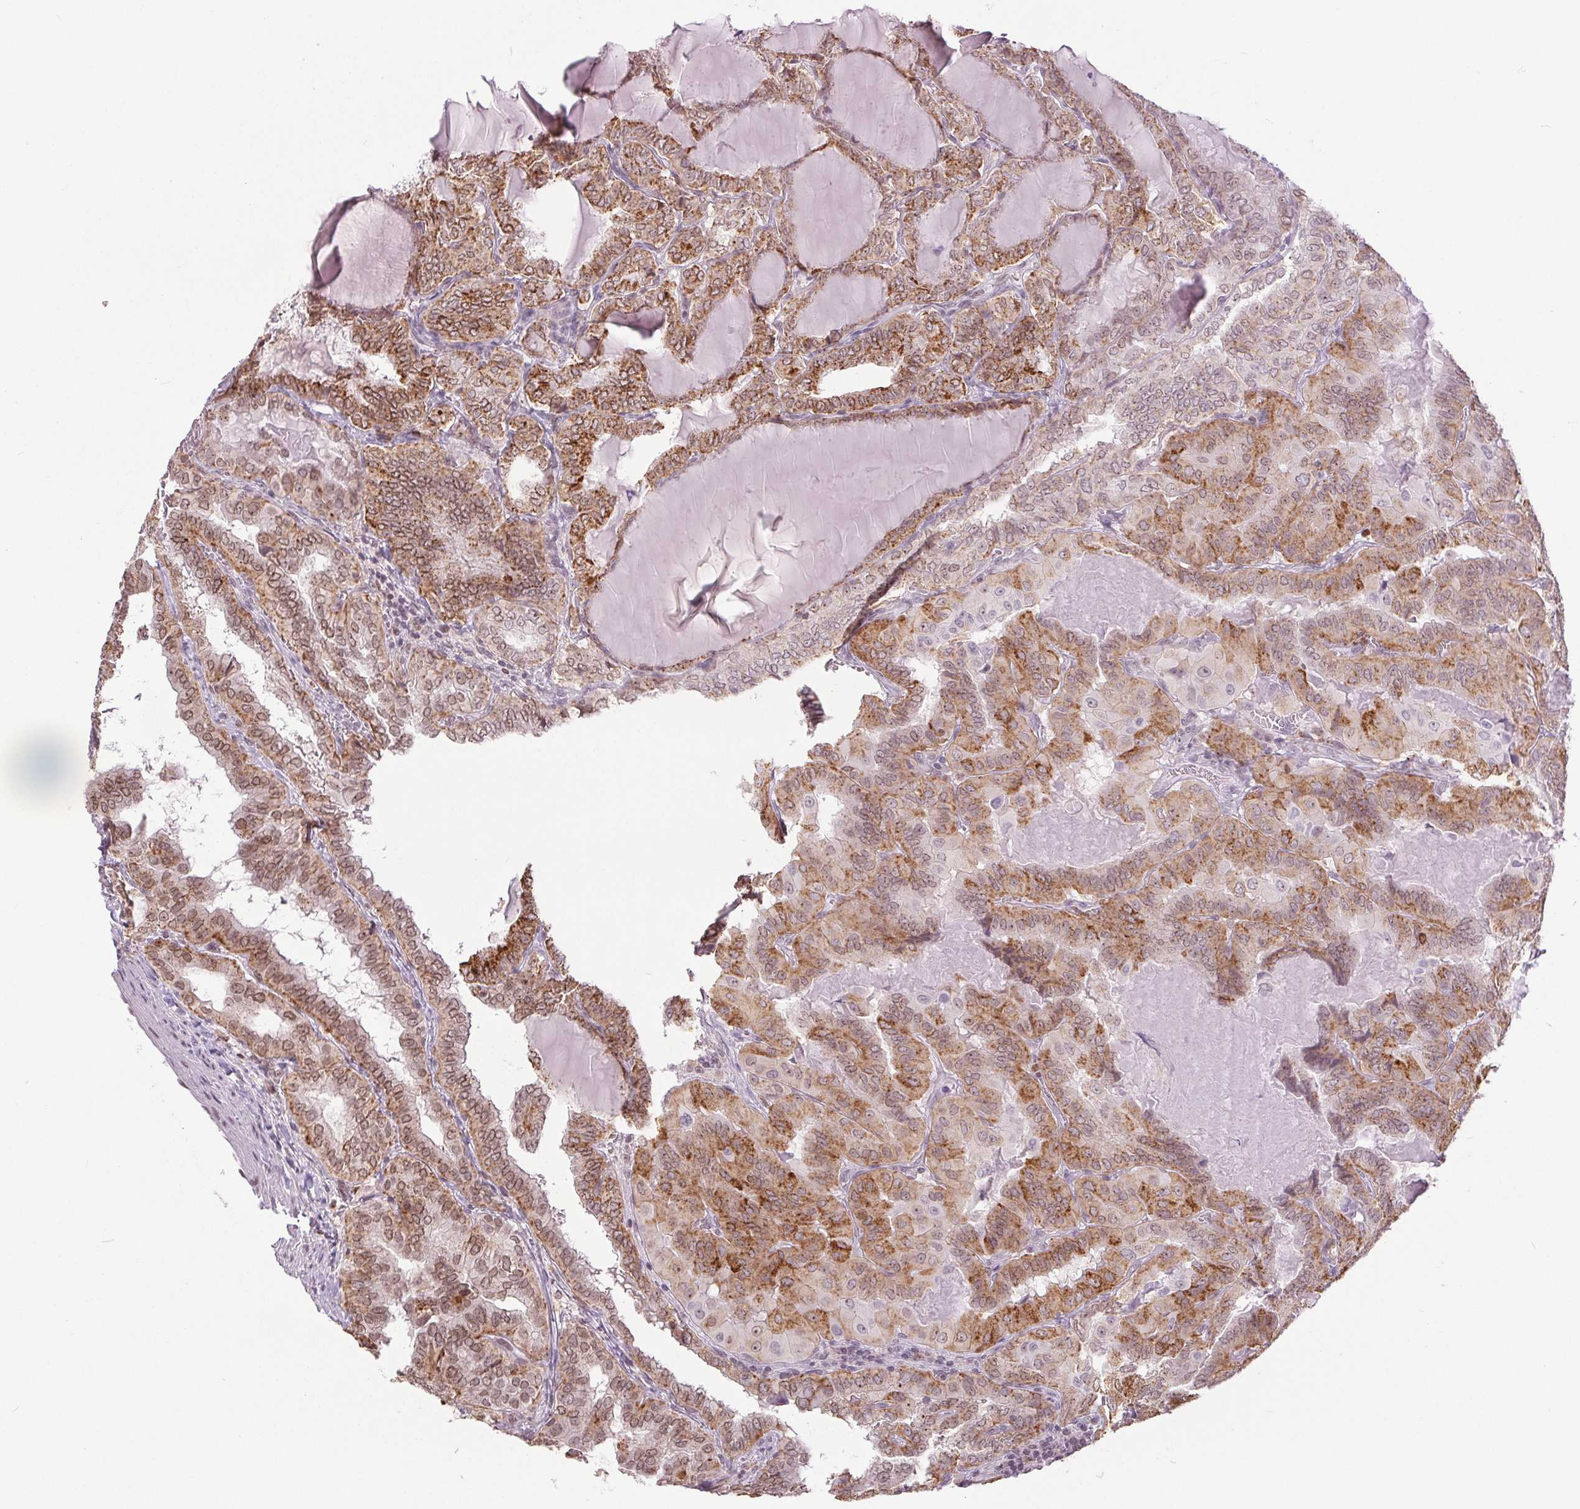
{"staining": {"intensity": "moderate", "quantity": ">75%", "location": "cytoplasmic/membranous,nuclear"}, "tissue": "thyroid cancer", "cell_type": "Tumor cells", "image_type": "cancer", "snomed": [{"axis": "morphology", "description": "Papillary adenocarcinoma, NOS"}, {"axis": "topography", "description": "Thyroid gland"}], "caption": "Tumor cells demonstrate moderate cytoplasmic/membranous and nuclear expression in about >75% of cells in thyroid cancer.", "gene": "SMIM6", "patient": {"sex": "female", "age": 46}}